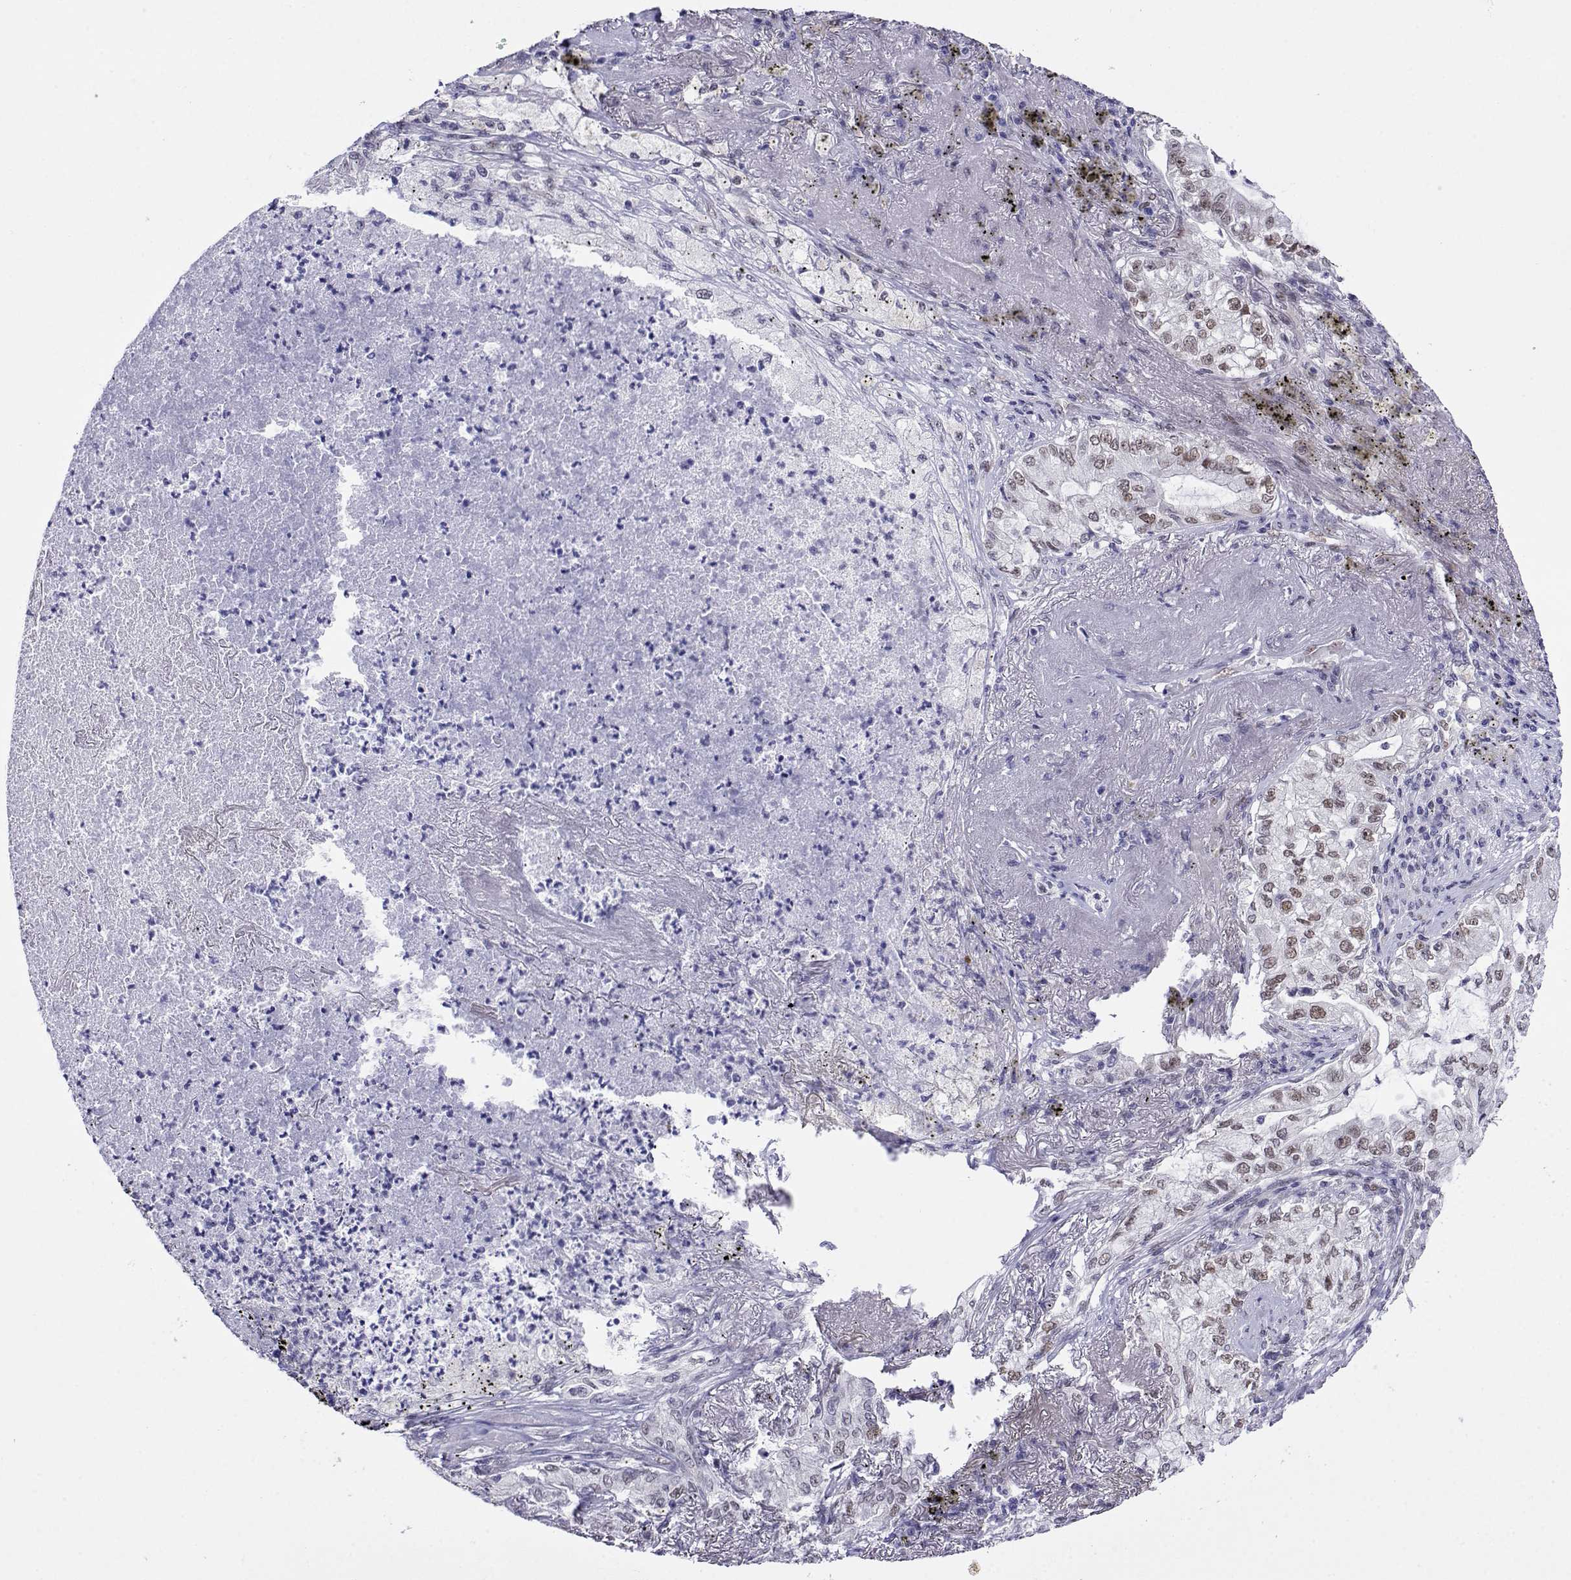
{"staining": {"intensity": "moderate", "quantity": ">75%", "location": "nuclear"}, "tissue": "lung cancer", "cell_type": "Tumor cells", "image_type": "cancer", "snomed": [{"axis": "morphology", "description": "Adenocarcinoma, NOS"}, {"axis": "topography", "description": "Lung"}], "caption": "High-power microscopy captured an IHC histopathology image of lung cancer, revealing moderate nuclear positivity in about >75% of tumor cells. Nuclei are stained in blue.", "gene": "ERF", "patient": {"sex": "female", "age": 73}}